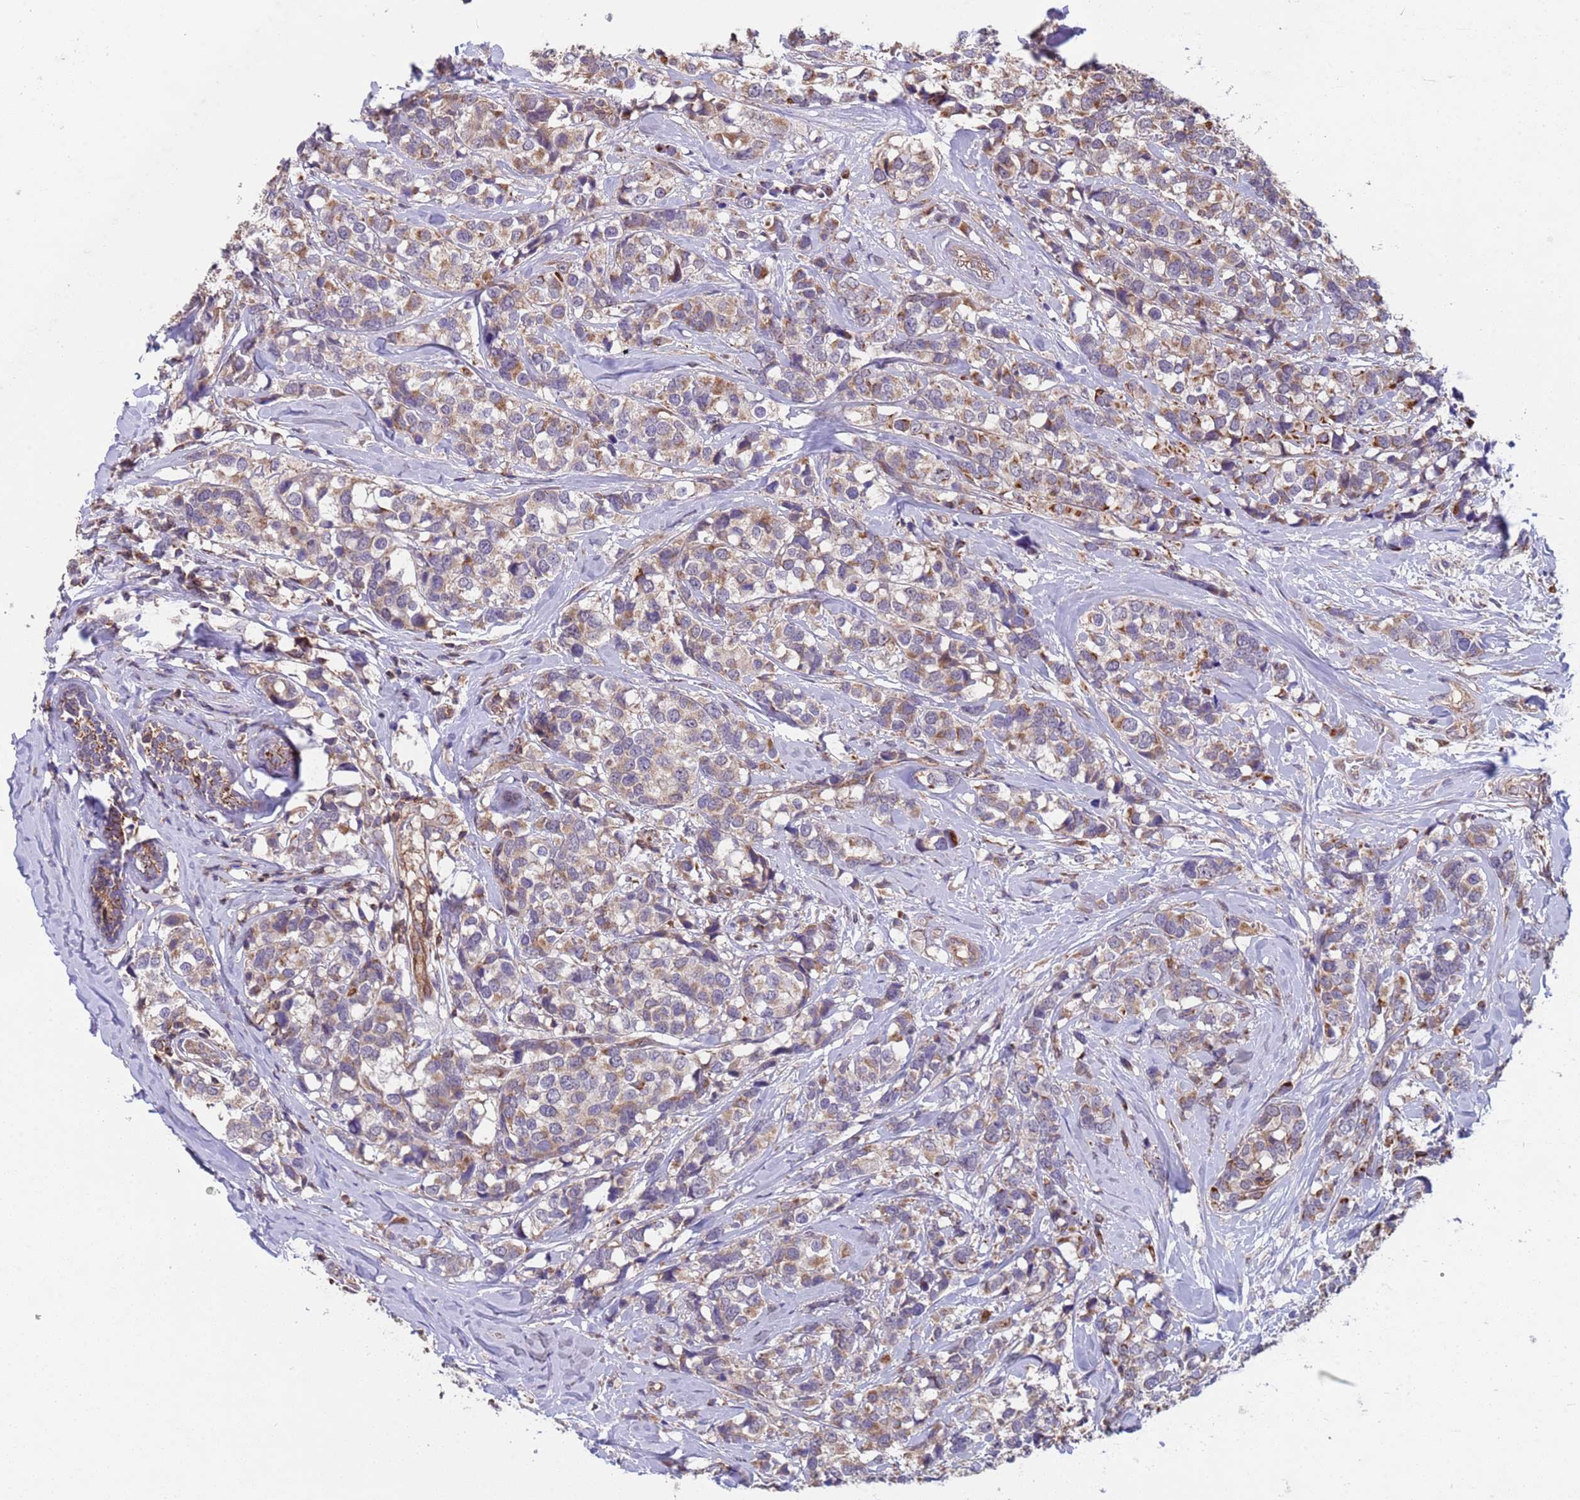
{"staining": {"intensity": "moderate", "quantity": "25%-75%", "location": "cytoplasmic/membranous"}, "tissue": "breast cancer", "cell_type": "Tumor cells", "image_type": "cancer", "snomed": [{"axis": "morphology", "description": "Lobular carcinoma"}, {"axis": "topography", "description": "Breast"}], "caption": "Immunohistochemistry histopathology image of neoplastic tissue: human breast cancer stained using IHC demonstrates medium levels of moderate protein expression localized specifically in the cytoplasmic/membranous of tumor cells, appearing as a cytoplasmic/membranous brown color.", "gene": "ACAD8", "patient": {"sex": "female", "age": 59}}